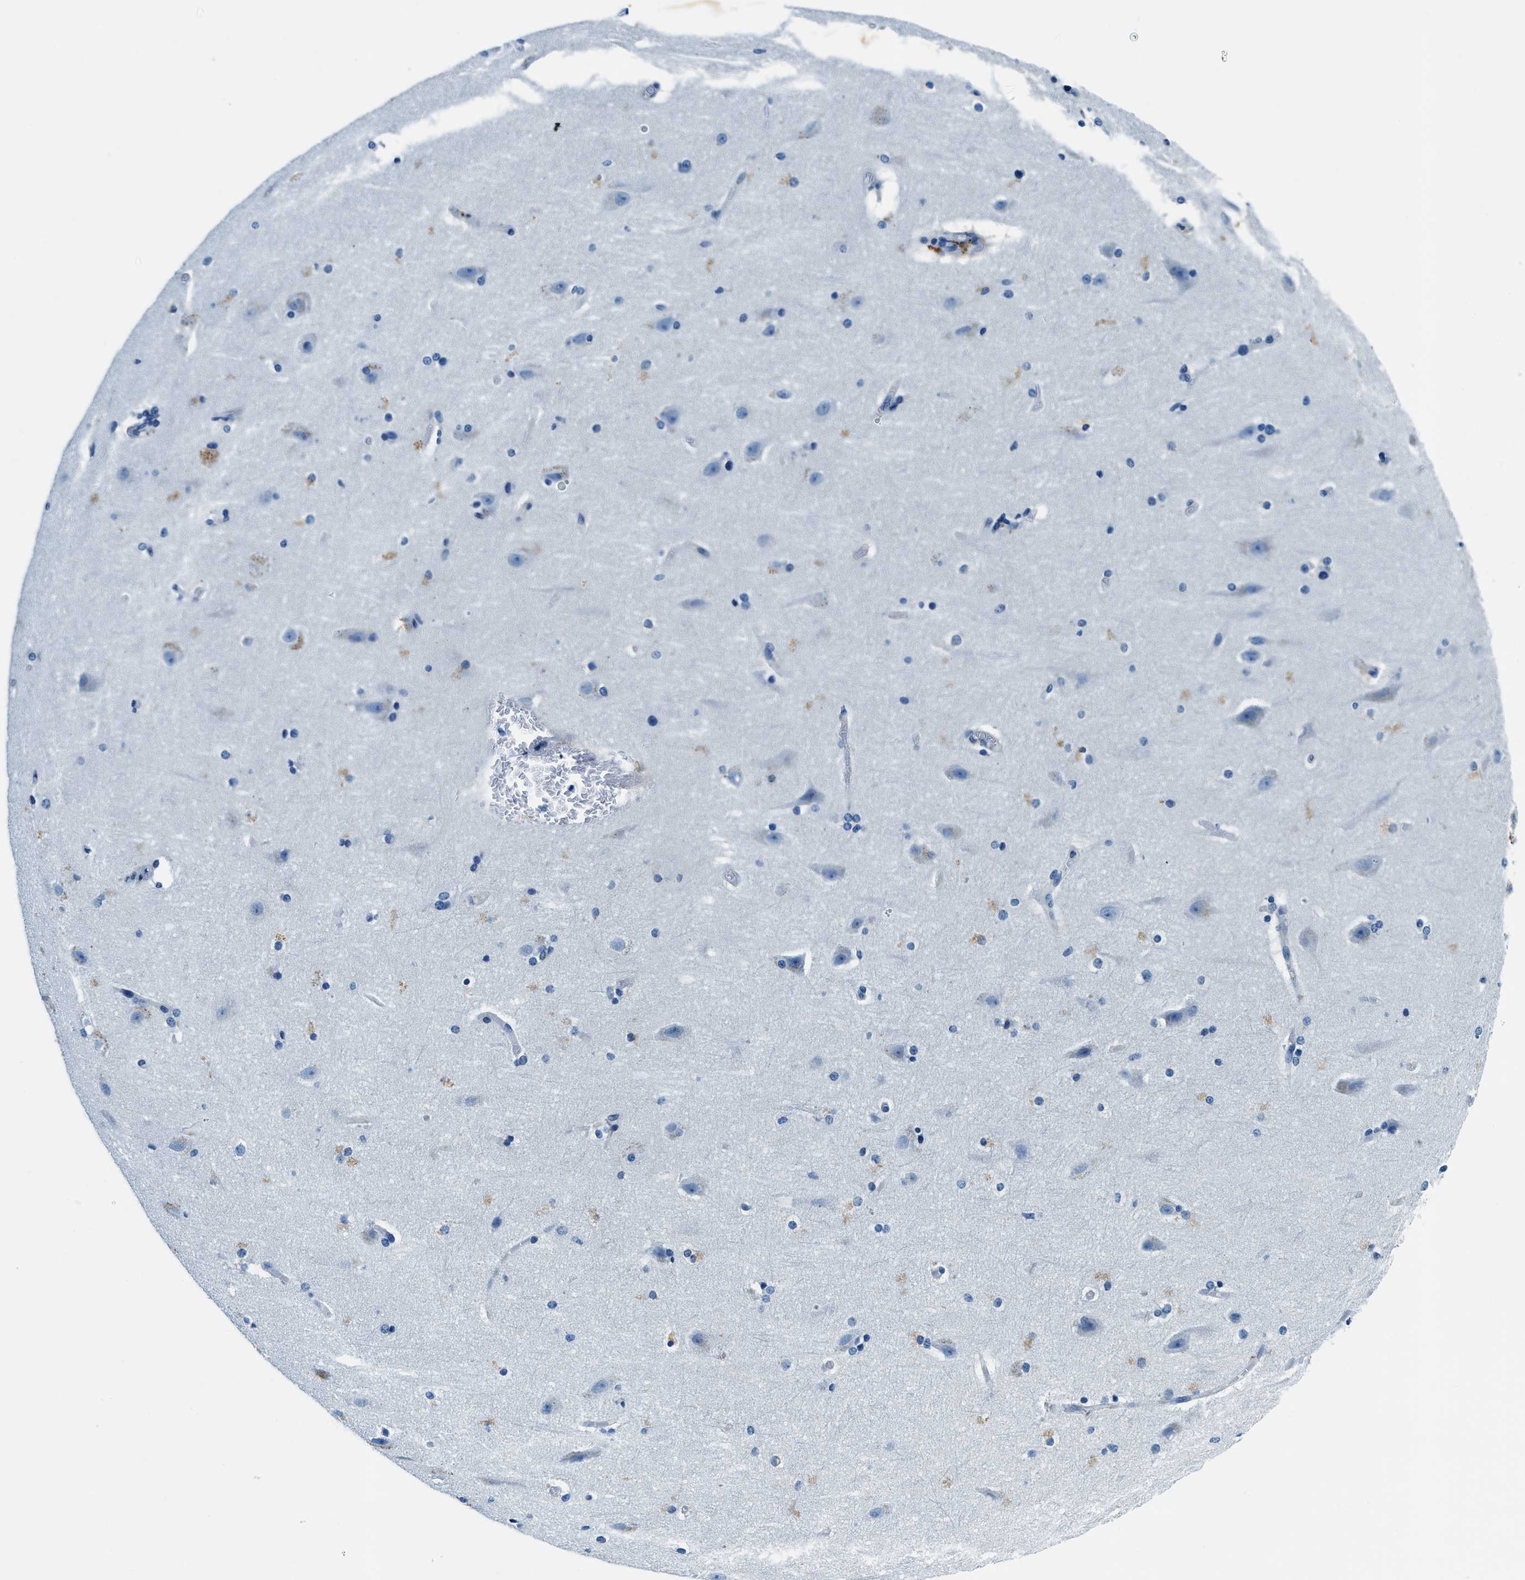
{"staining": {"intensity": "negative", "quantity": "none", "location": "none"}, "tissue": "cerebral cortex", "cell_type": "Endothelial cells", "image_type": "normal", "snomed": [{"axis": "morphology", "description": "Normal tissue, NOS"}, {"axis": "topography", "description": "Cerebral cortex"}, {"axis": "topography", "description": "Hippocampus"}], "caption": "Photomicrograph shows no protein positivity in endothelial cells of normal cerebral cortex. (DAB IHC, high magnification).", "gene": "UBAC2", "patient": {"sex": "female", "age": 19}}